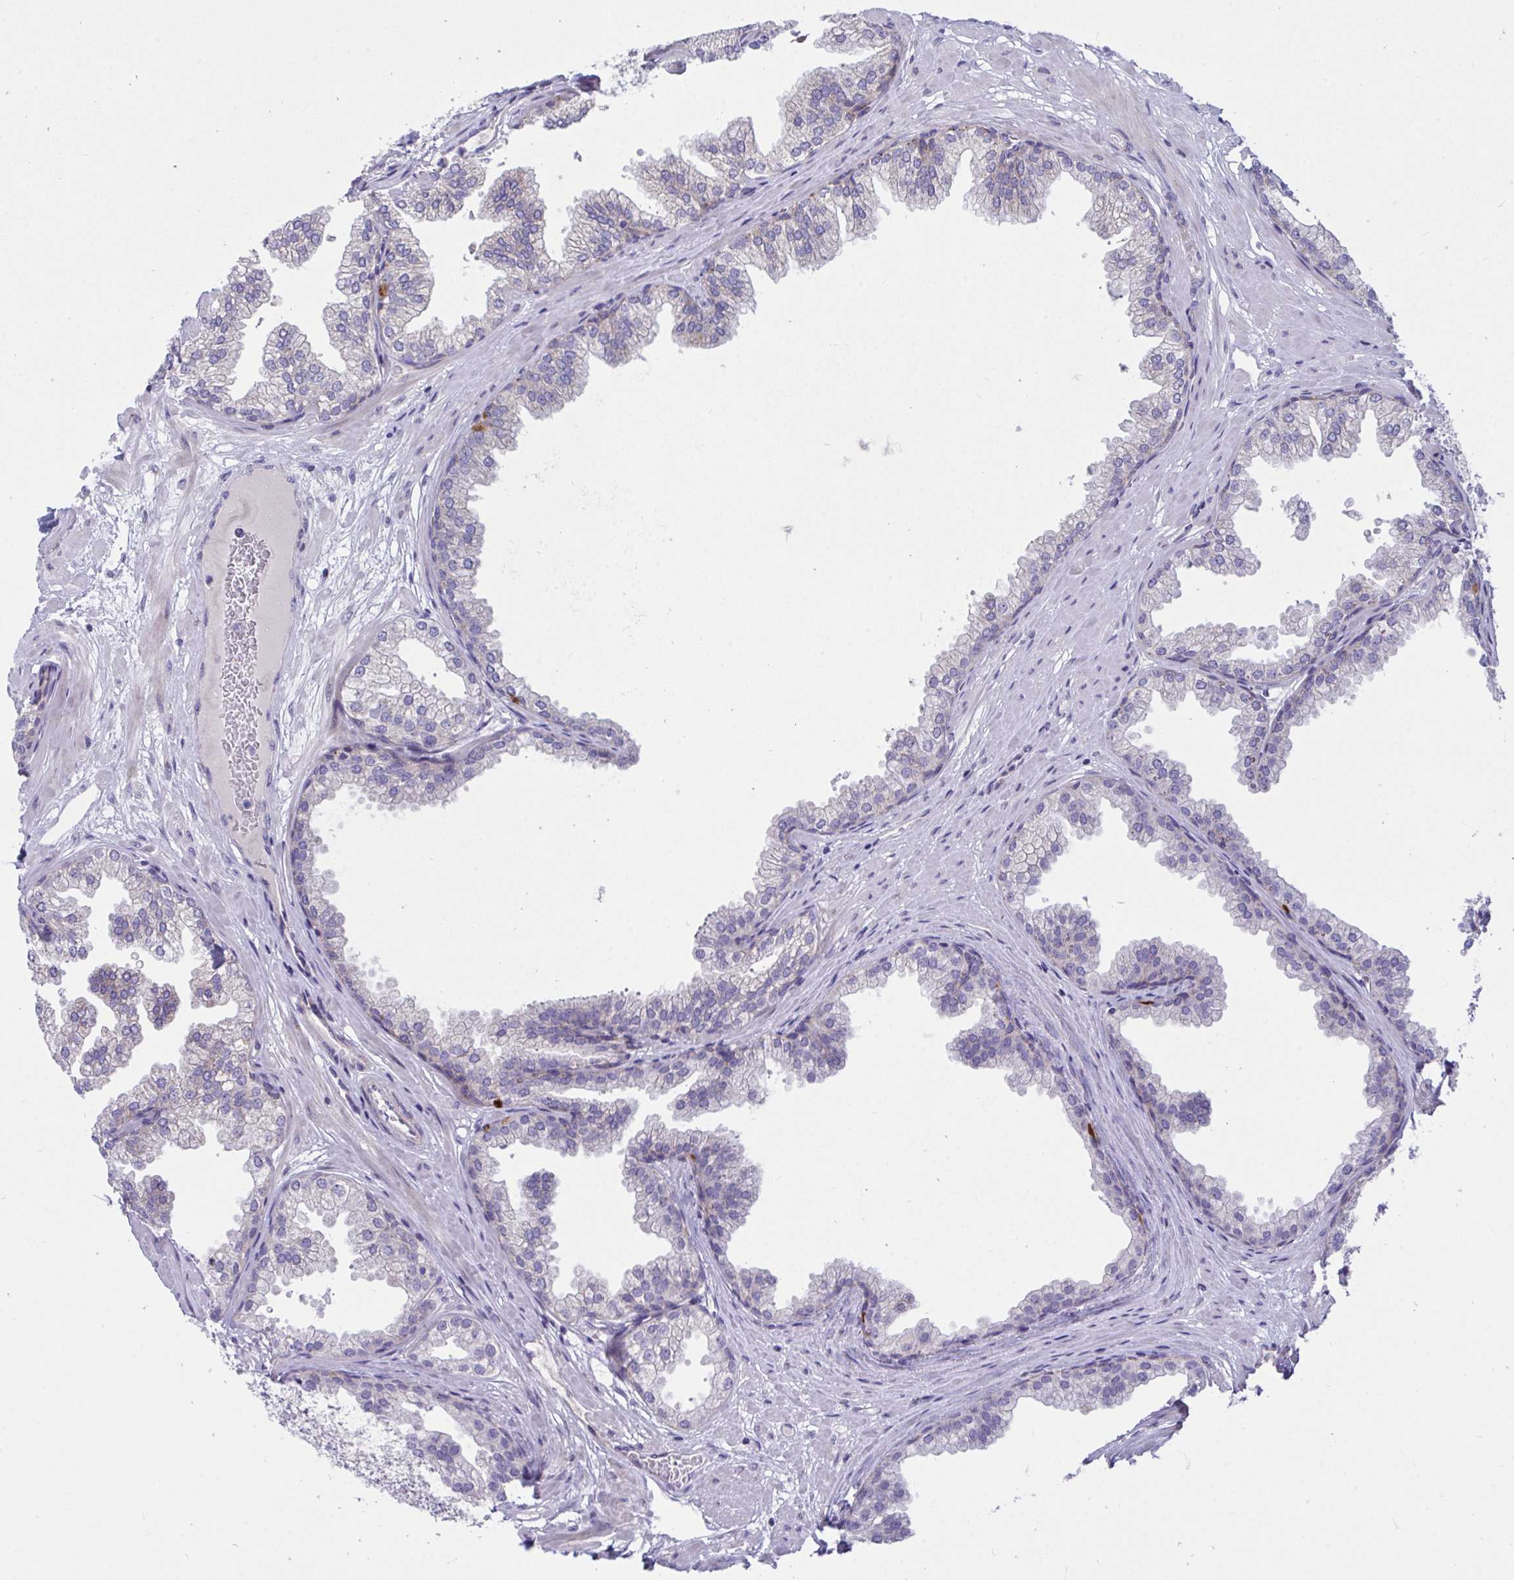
{"staining": {"intensity": "weak", "quantity": "<25%", "location": "cytoplasmic/membranous"}, "tissue": "prostate", "cell_type": "Glandular cells", "image_type": "normal", "snomed": [{"axis": "morphology", "description": "Normal tissue, NOS"}, {"axis": "topography", "description": "Prostate"}], "caption": "High power microscopy image of an immunohistochemistry photomicrograph of benign prostate, revealing no significant staining in glandular cells. (DAB immunohistochemistry with hematoxylin counter stain).", "gene": "DTX3", "patient": {"sex": "male", "age": 37}}